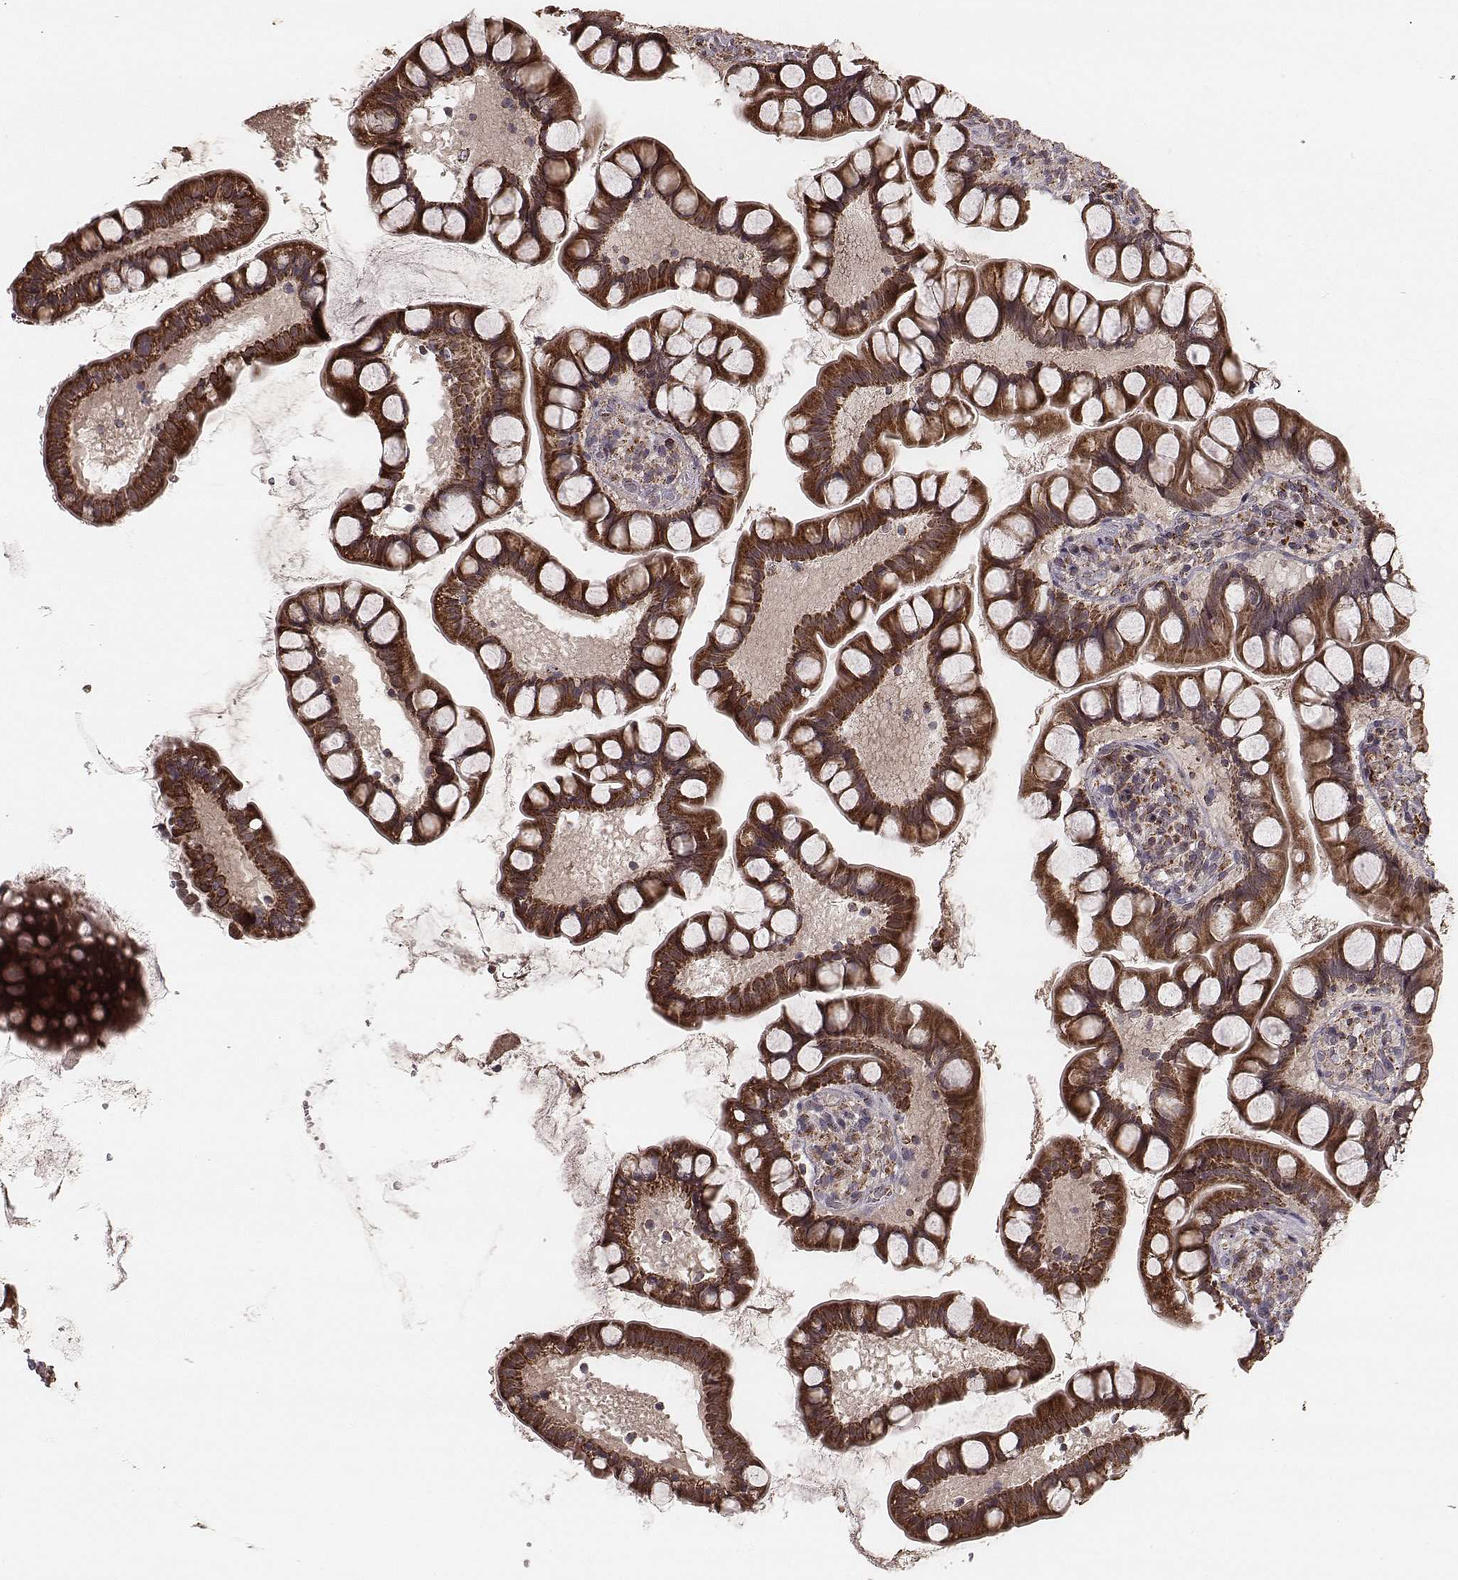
{"staining": {"intensity": "strong", "quantity": ">75%", "location": "cytoplasmic/membranous"}, "tissue": "small intestine", "cell_type": "Glandular cells", "image_type": "normal", "snomed": [{"axis": "morphology", "description": "Normal tissue, NOS"}, {"axis": "topography", "description": "Small intestine"}], "caption": "Protein analysis of benign small intestine shows strong cytoplasmic/membranous staining in about >75% of glandular cells.", "gene": "ZDHHC21", "patient": {"sex": "male", "age": 70}}